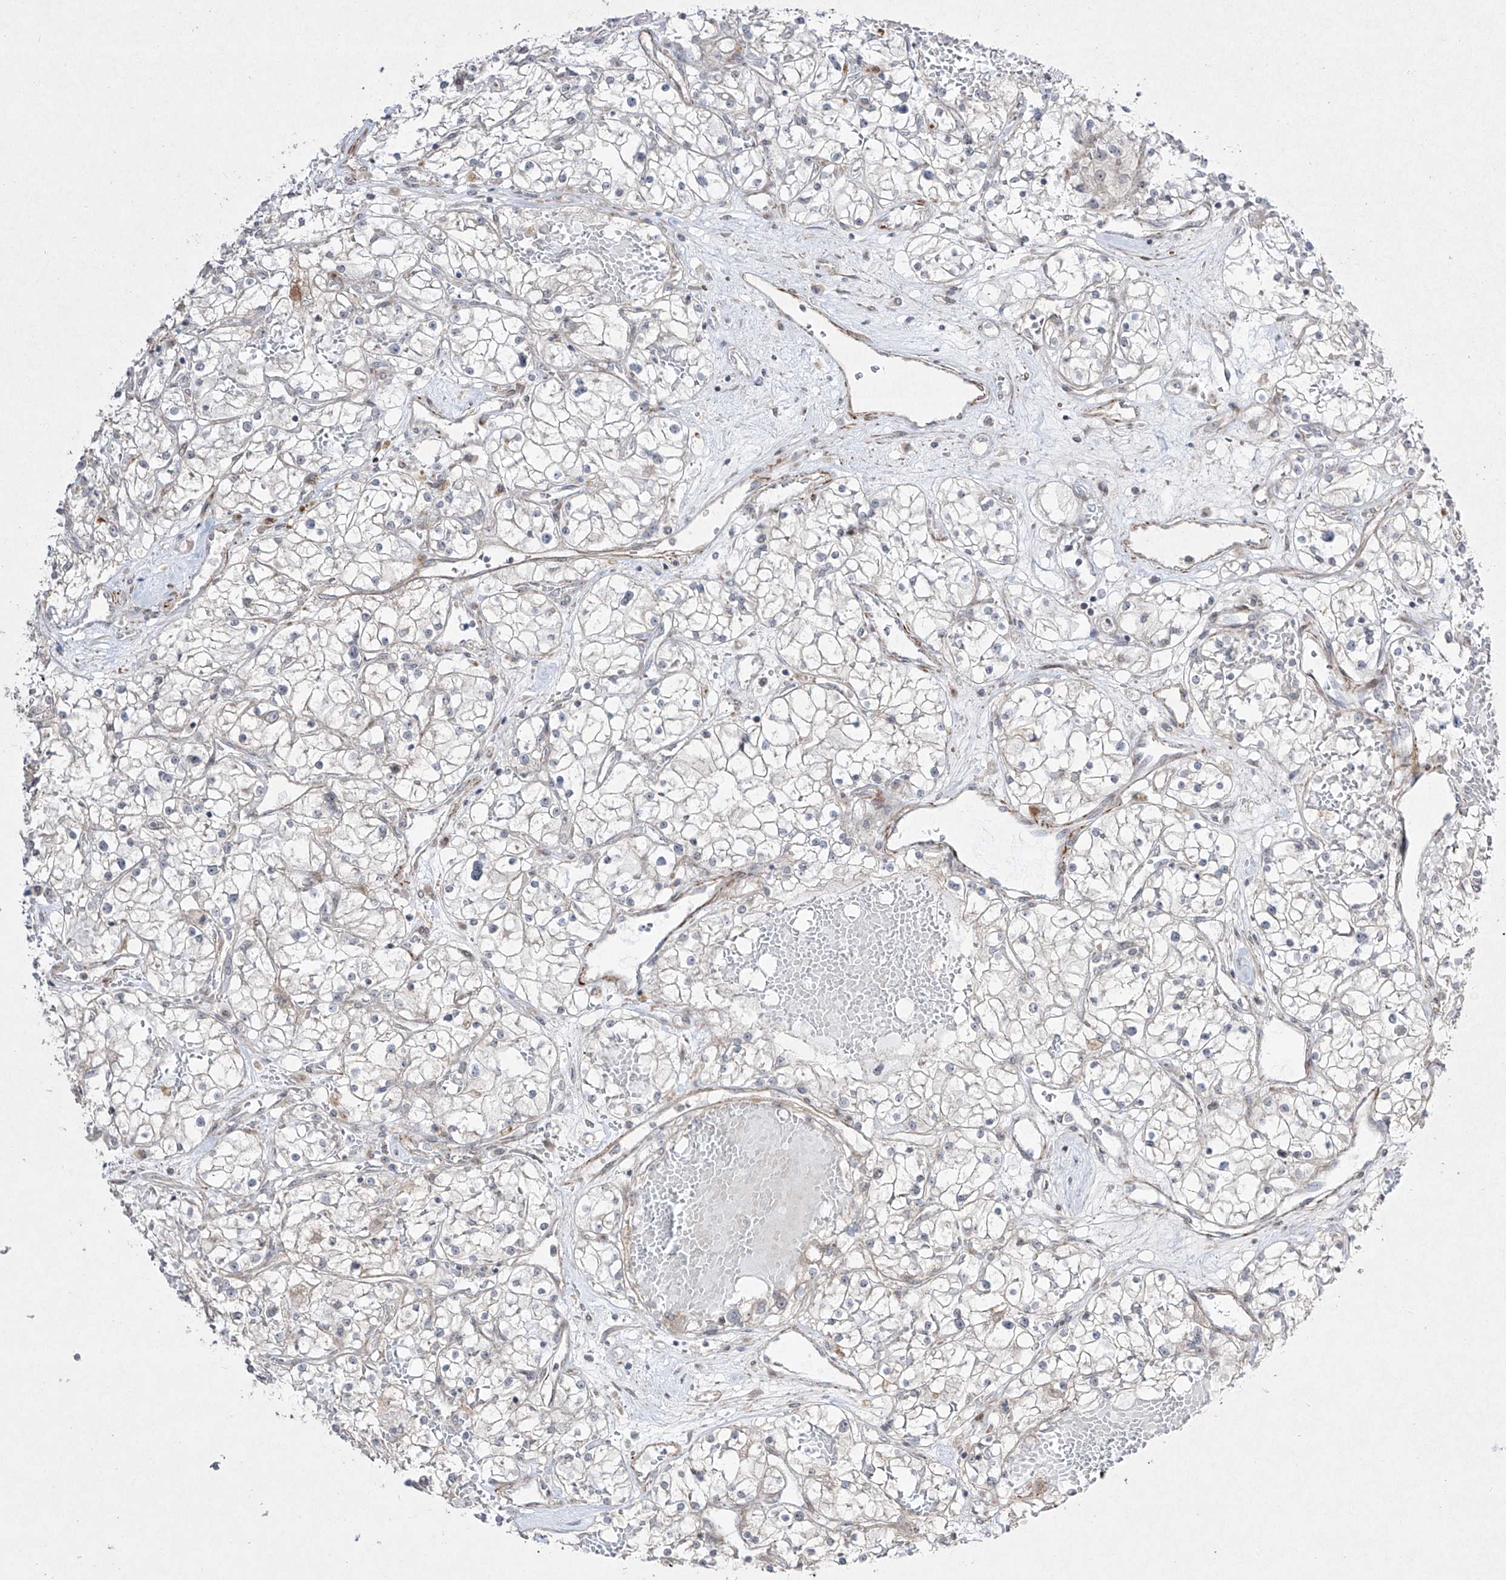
{"staining": {"intensity": "negative", "quantity": "none", "location": "none"}, "tissue": "renal cancer", "cell_type": "Tumor cells", "image_type": "cancer", "snomed": [{"axis": "morphology", "description": "Normal tissue, NOS"}, {"axis": "morphology", "description": "Adenocarcinoma, NOS"}, {"axis": "topography", "description": "Kidney"}], "caption": "Immunohistochemical staining of renal cancer exhibits no significant staining in tumor cells.", "gene": "KDM1B", "patient": {"sex": "male", "age": 68}}